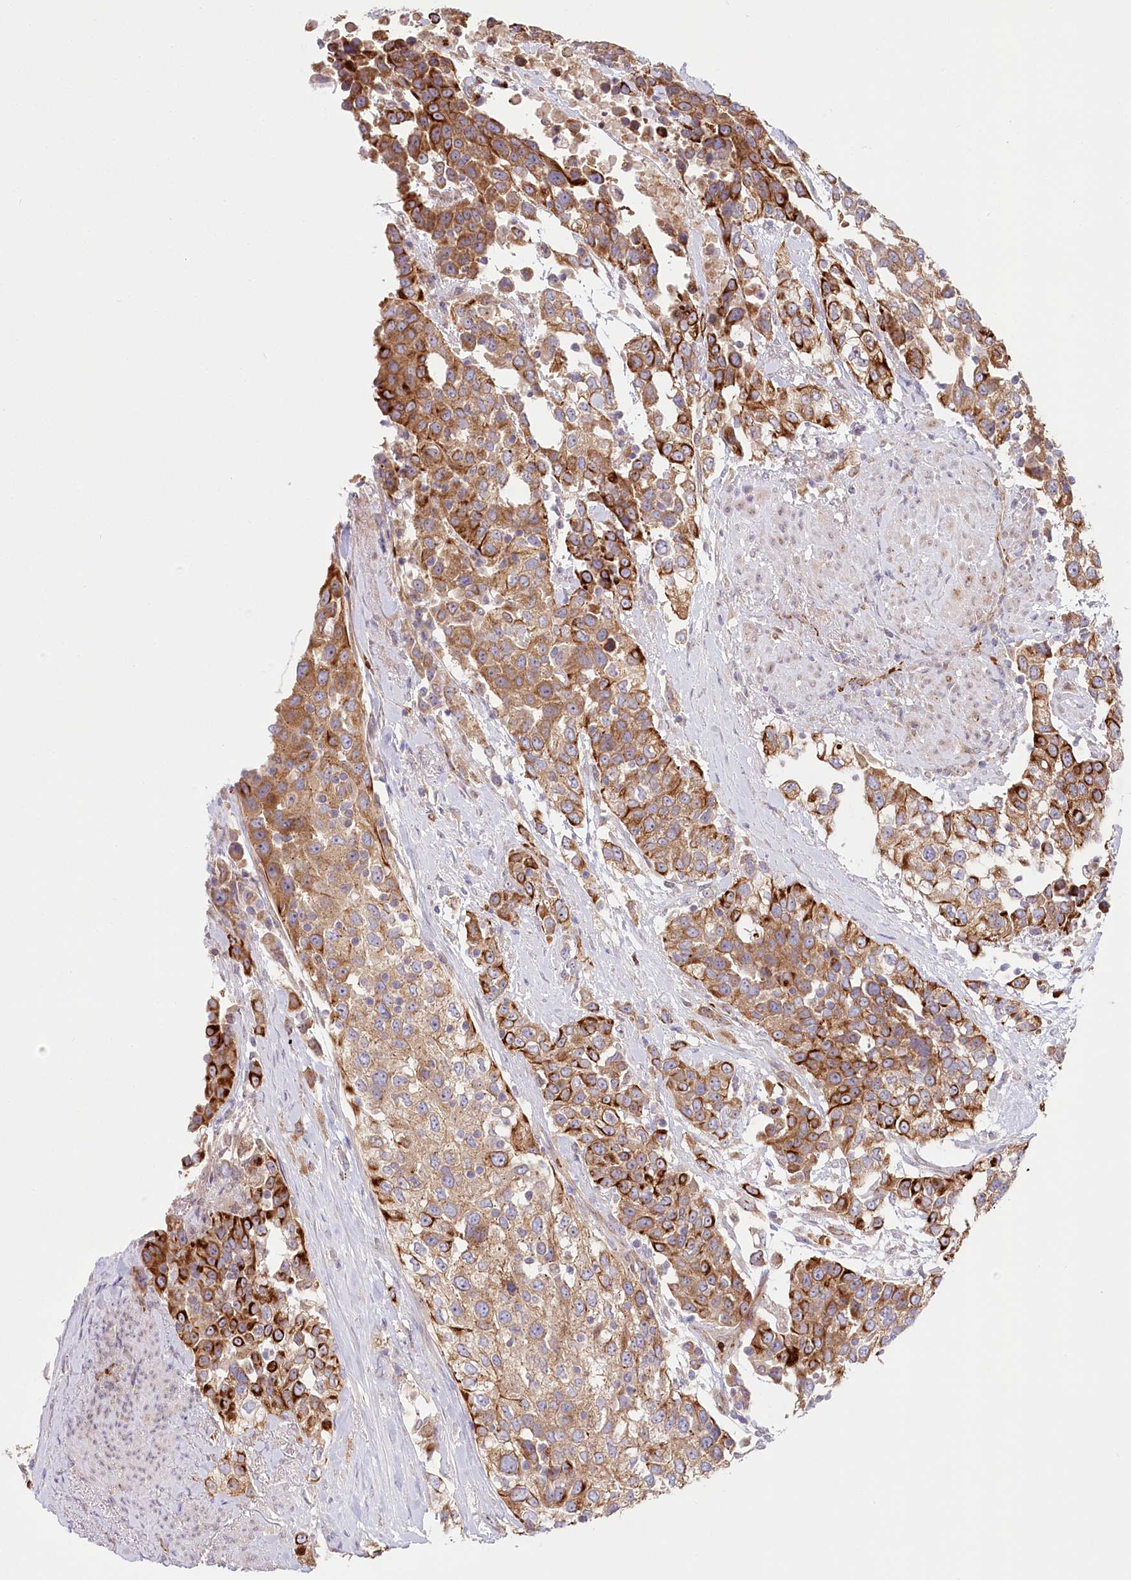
{"staining": {"intensity": "strong", "quantity": ">75%", "location": "cytoplasmic/membranous"}, "tissue": "urothelial cancer", "cell_type": "Tumor cells", "image_type": "cancer", "snomed": [{"axis": "morphology", "description": "Urothelial carcinoma, High grade"}, {"axis": "topography", "description": "Urinary bladder"}], "caption": "An IHC photomicrograph of neoplastic tissue is shown. Protein staining in brown highlights strong cytoplasmic/membranous positivity in urothelial carcinoma (high-grade) within tumor cells.", "gene": "COMMD3", "patient": {"sex": "female", "age": 80}}